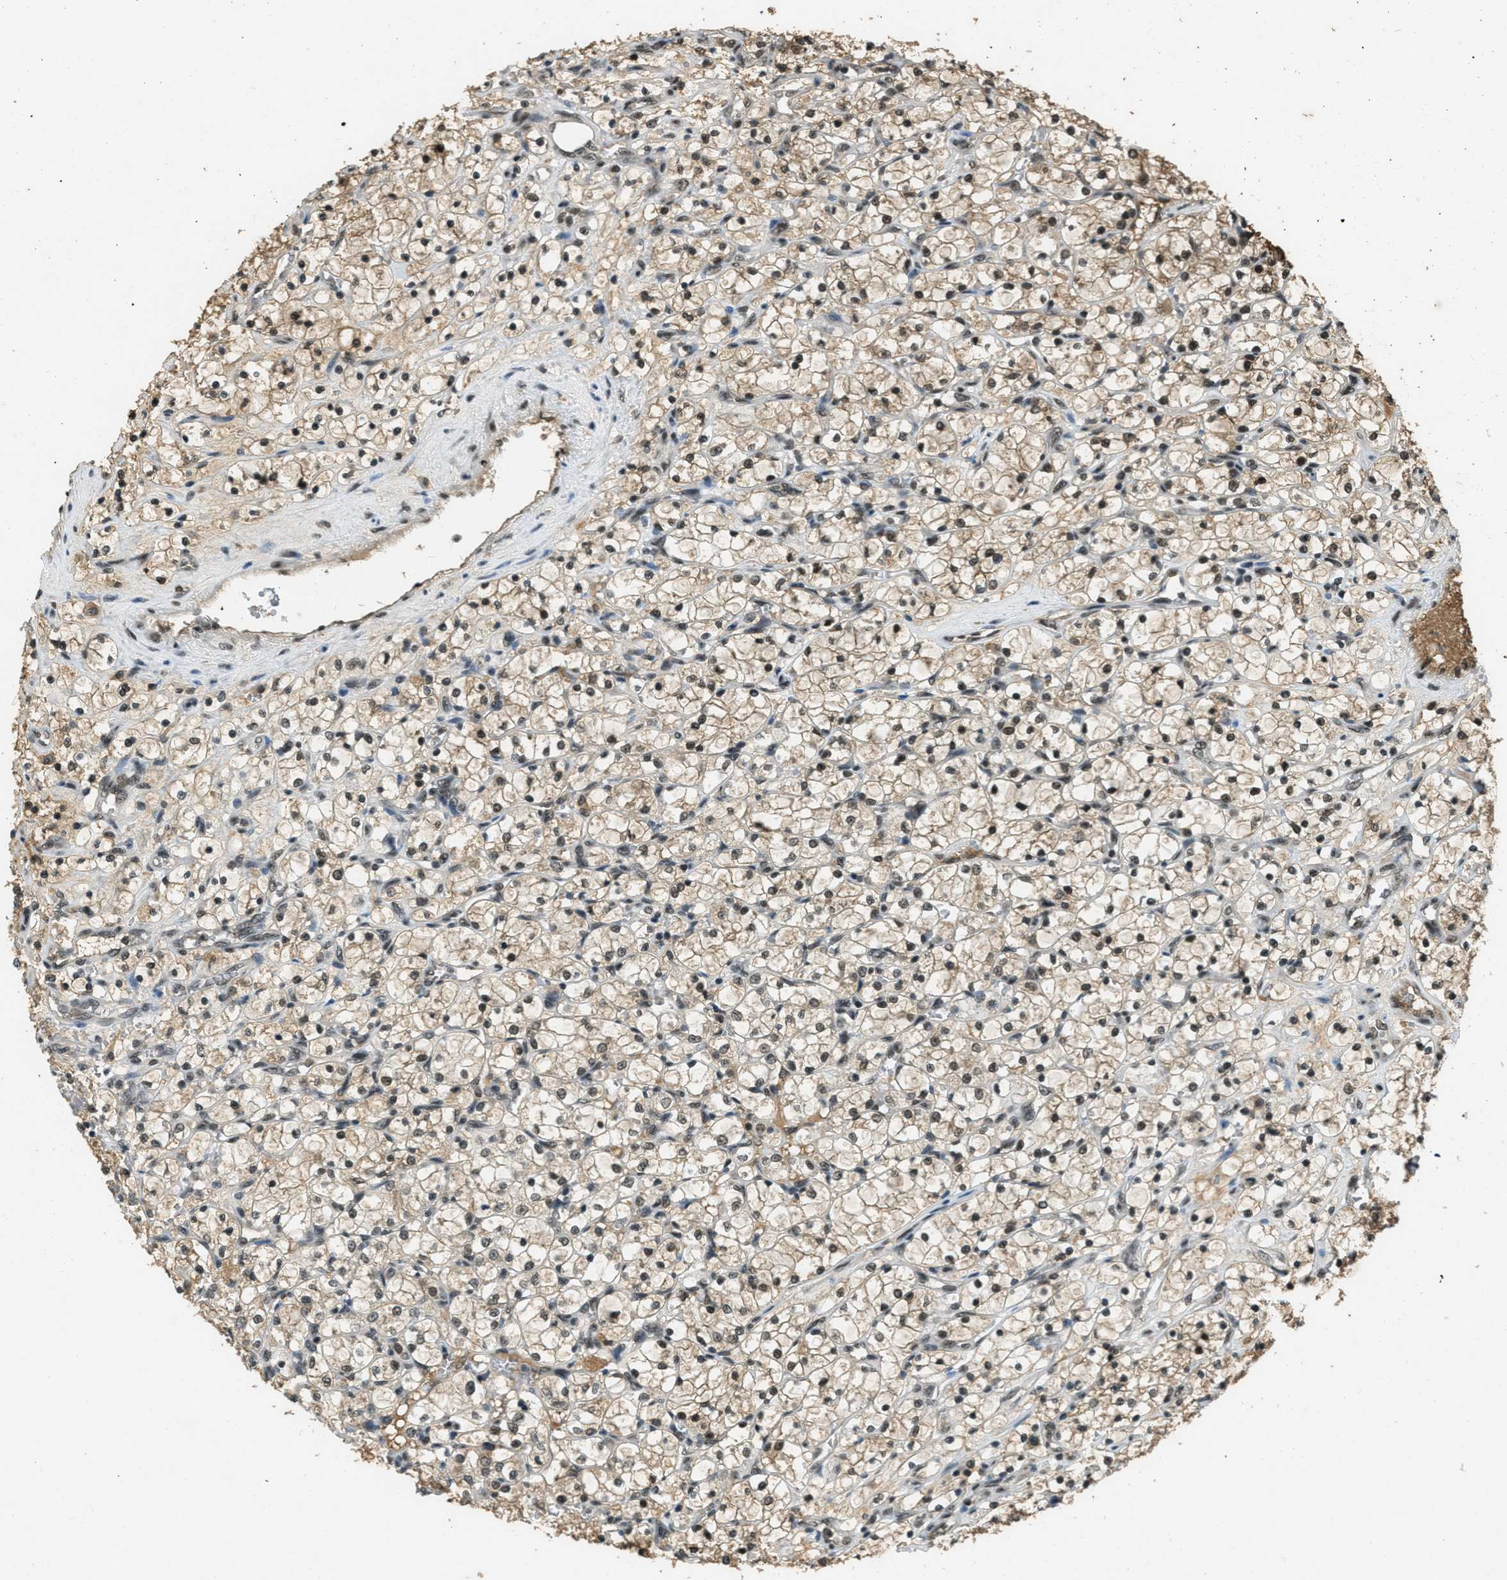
{"staining": {"intensity": "strong", "quantity": ">75%", "location": "cytoplasmic/membranous,nuclear"}, "tissue": "renal cancer", "cell_type": "Tumor cells", "image_type": "cancer", "snomed": [{"axis": "morphology", "description": "Adenocarcinoma, NOS"}, {"axis": "topography", "description": "Kidney"}], "caption": "The image displays immunohistochemical staining of renal cancer. There is strong cytoplasmic/membranous and nuclear expression is present in about >75% of tumor cells.", "gene": "ZNF148", "patient": {"sex": "female", "age": 69}}